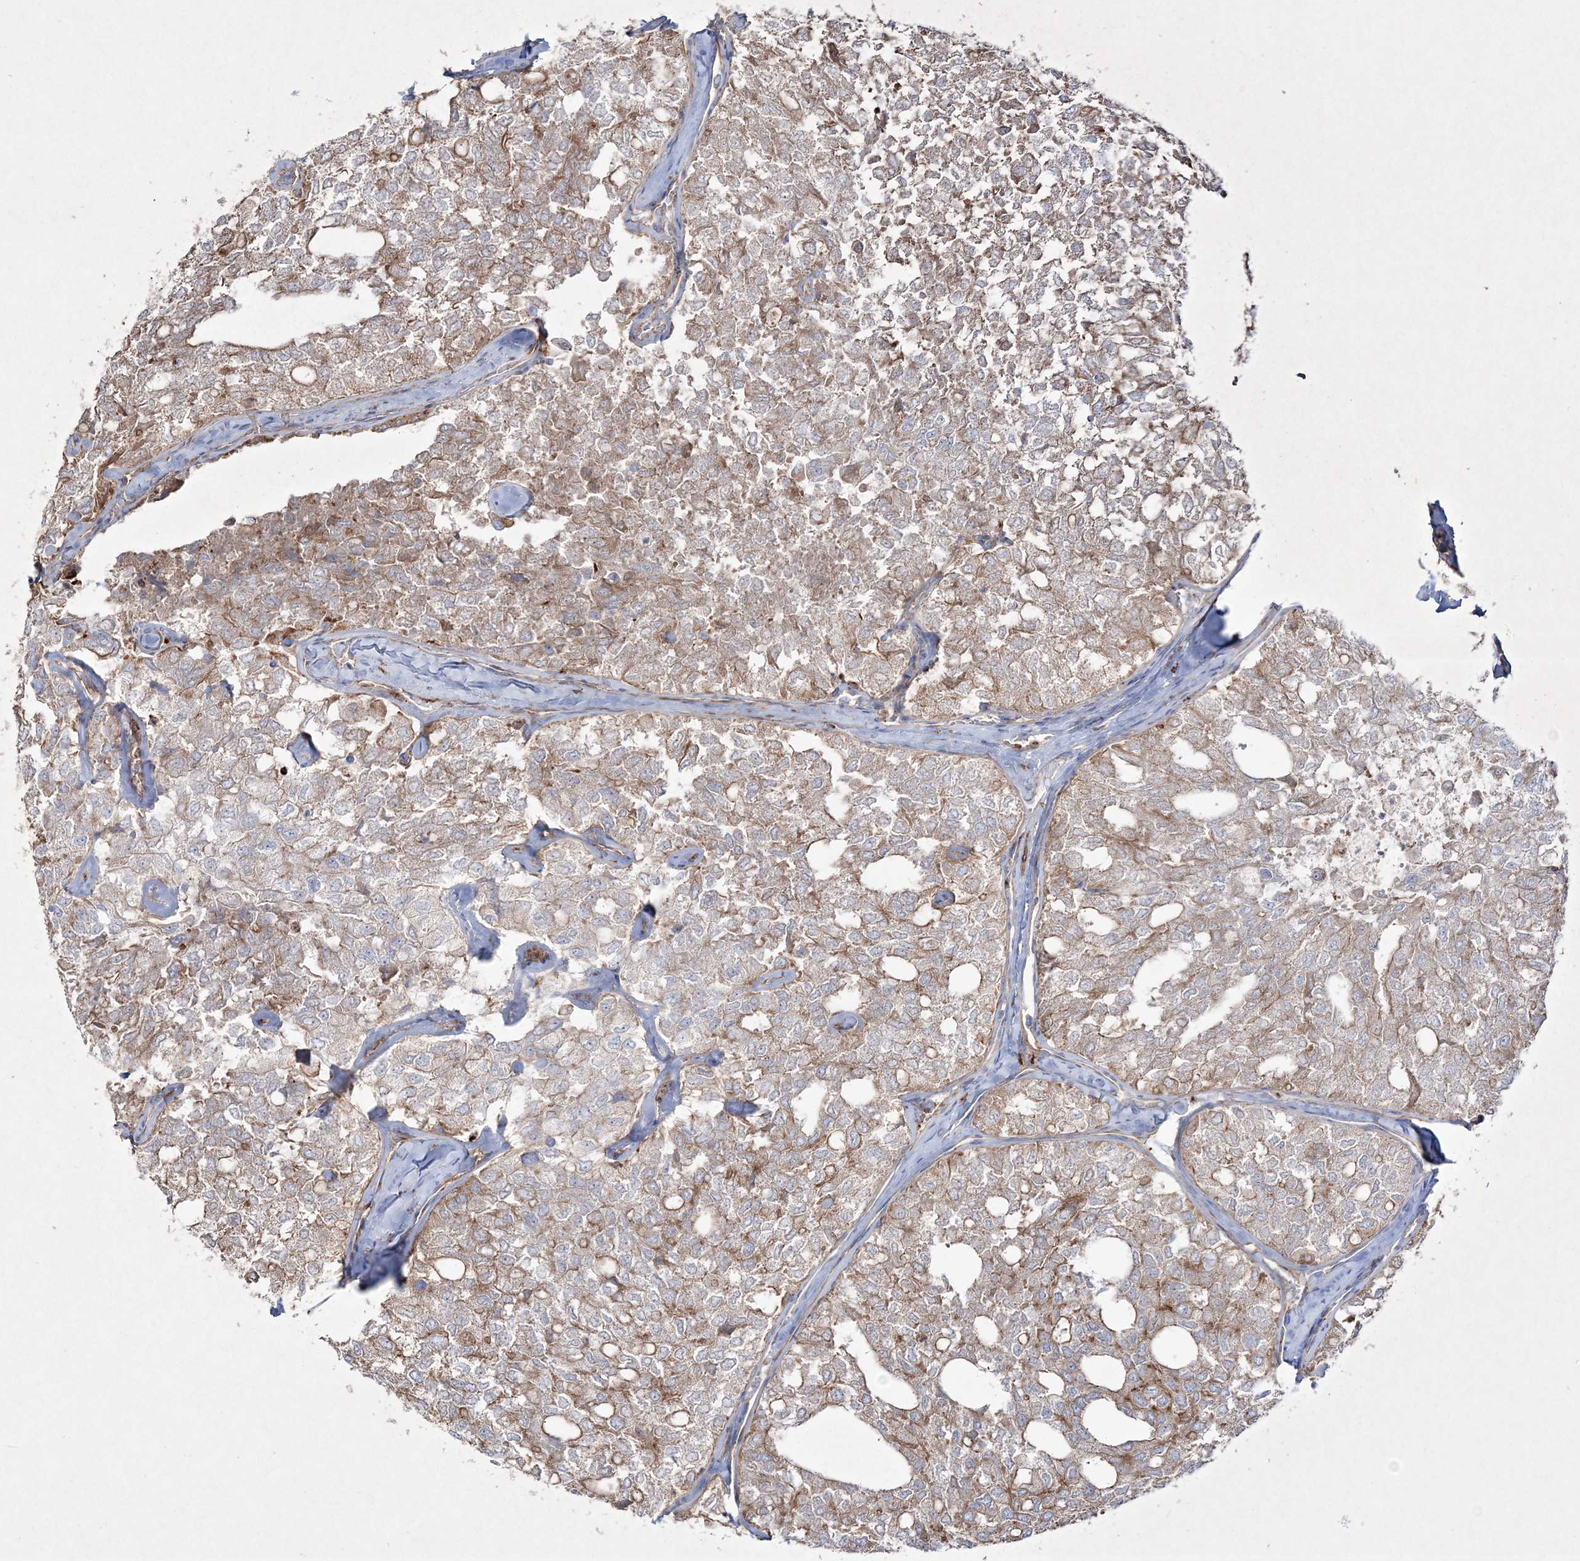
{"staining": {"intensity": "moderate", "quantity": "<25%", "location": "cytoplasmic/membranous"}, "tissue": "thyroid cancer", "cell_type": "Tumor cells", "image_type": "cancer", "snomed": [{"axis": "morphology", "description": "Follicular adenoma carcinoma, NOS"}, {"axis": "topography", "description": "Thyroid gland"}], "caption": "Brown immunohistochemical staining in human thyroid cancer displays moderate cytoplasmic/membranous expression in about <25% of tumor cells.", "gene": "RICTOR", "patient": {"sex": "male", "age": 75}}